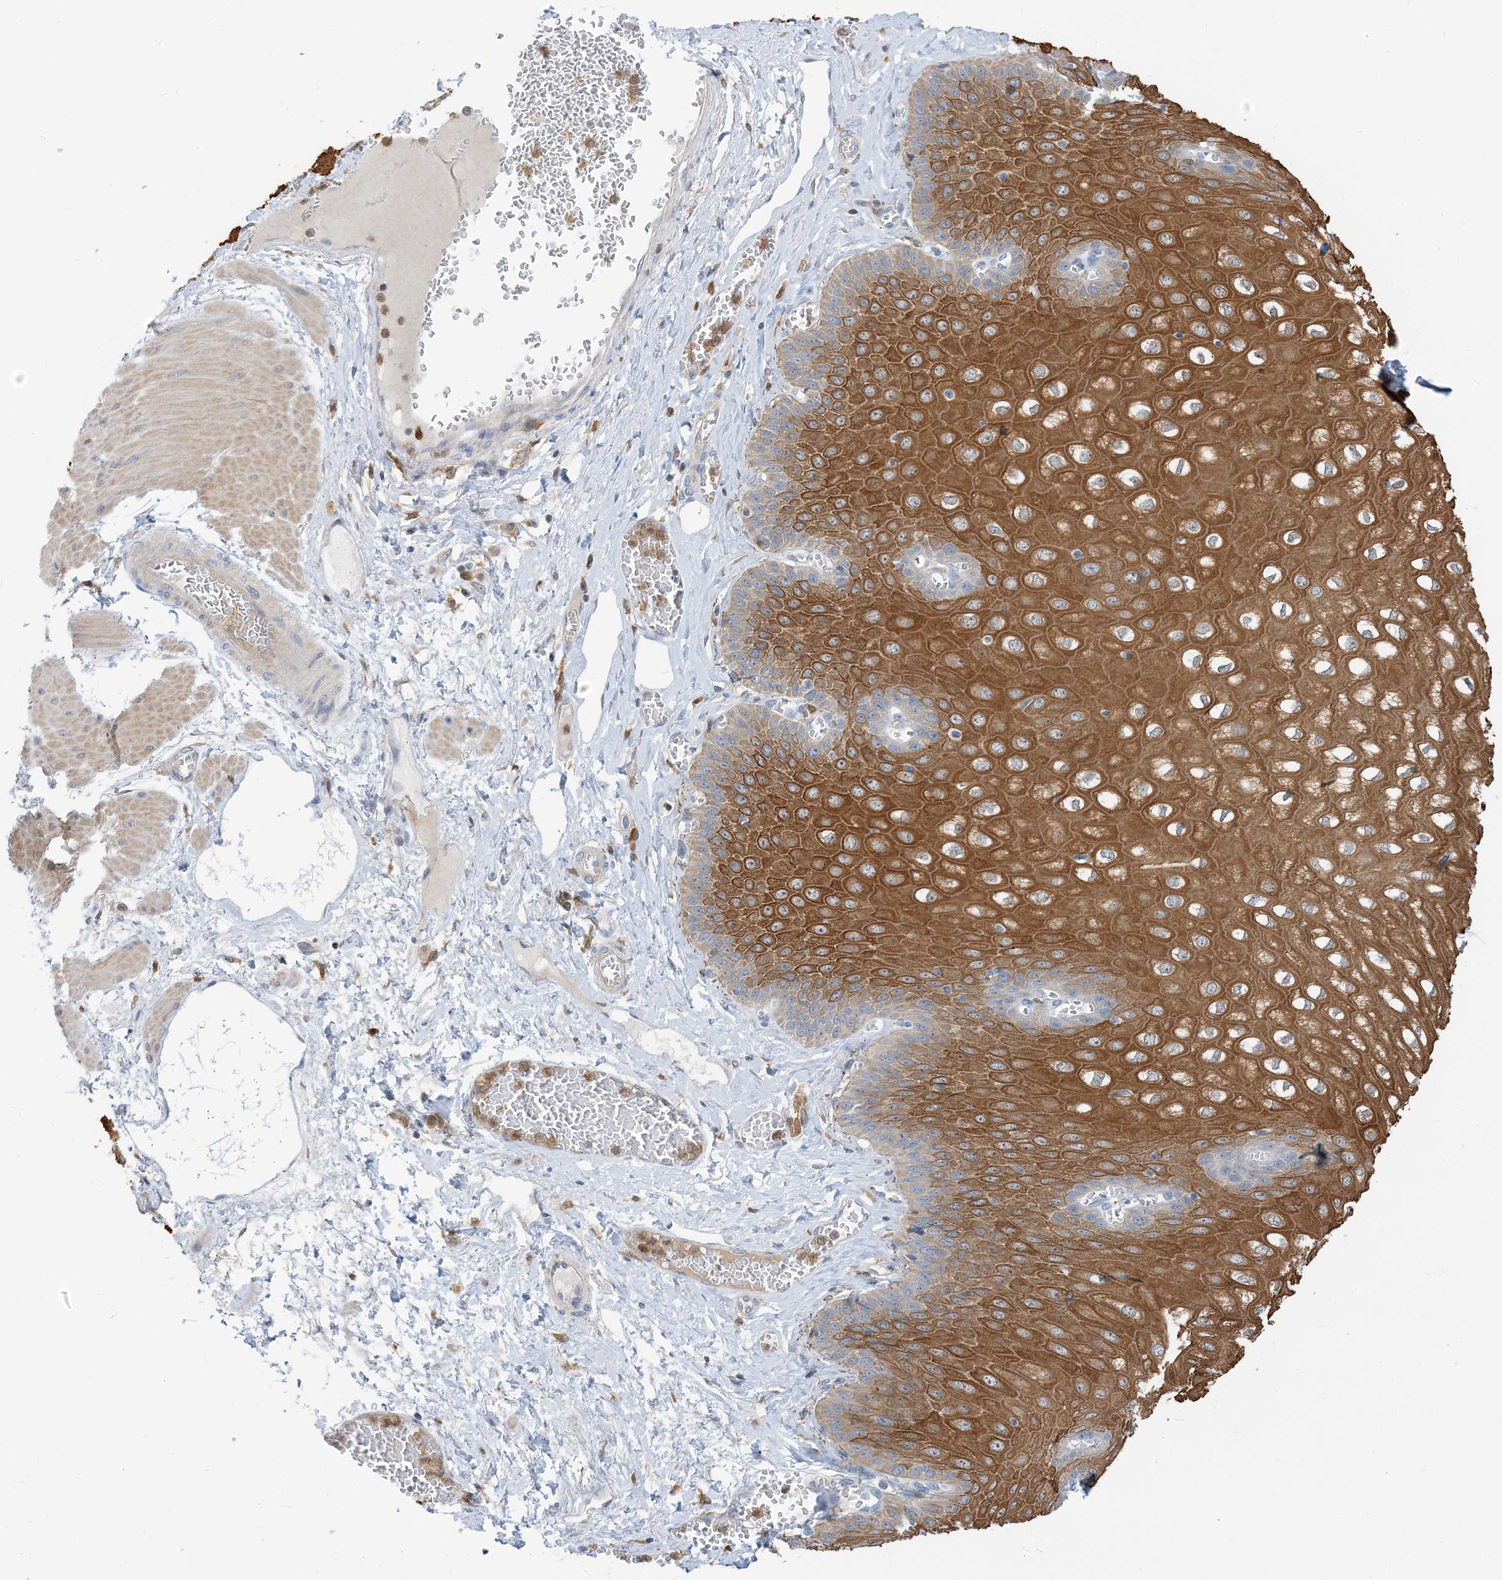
{"staining": {"intensity": "moderate", "quantity": "25%-75%", "location": "cytoplasmic/membranous"}, "tissue": "esophagus", "cell_type": "Squamous epithelial cells", "image_type": "normal", "snomed": [{"axis": "morphology", "description": "Normal tissue, NOS"}, {"axis": "topography", "description": "Esophagus"}], "caption": "Immunohistochemical staining of benign esophagus demonstrates moderate cytoplasmic/membranous protein expression in about 25%-75% of squamous epithelial cells.", "gene": "NAGK", "patient": {"sex": "male", "age": 60}}